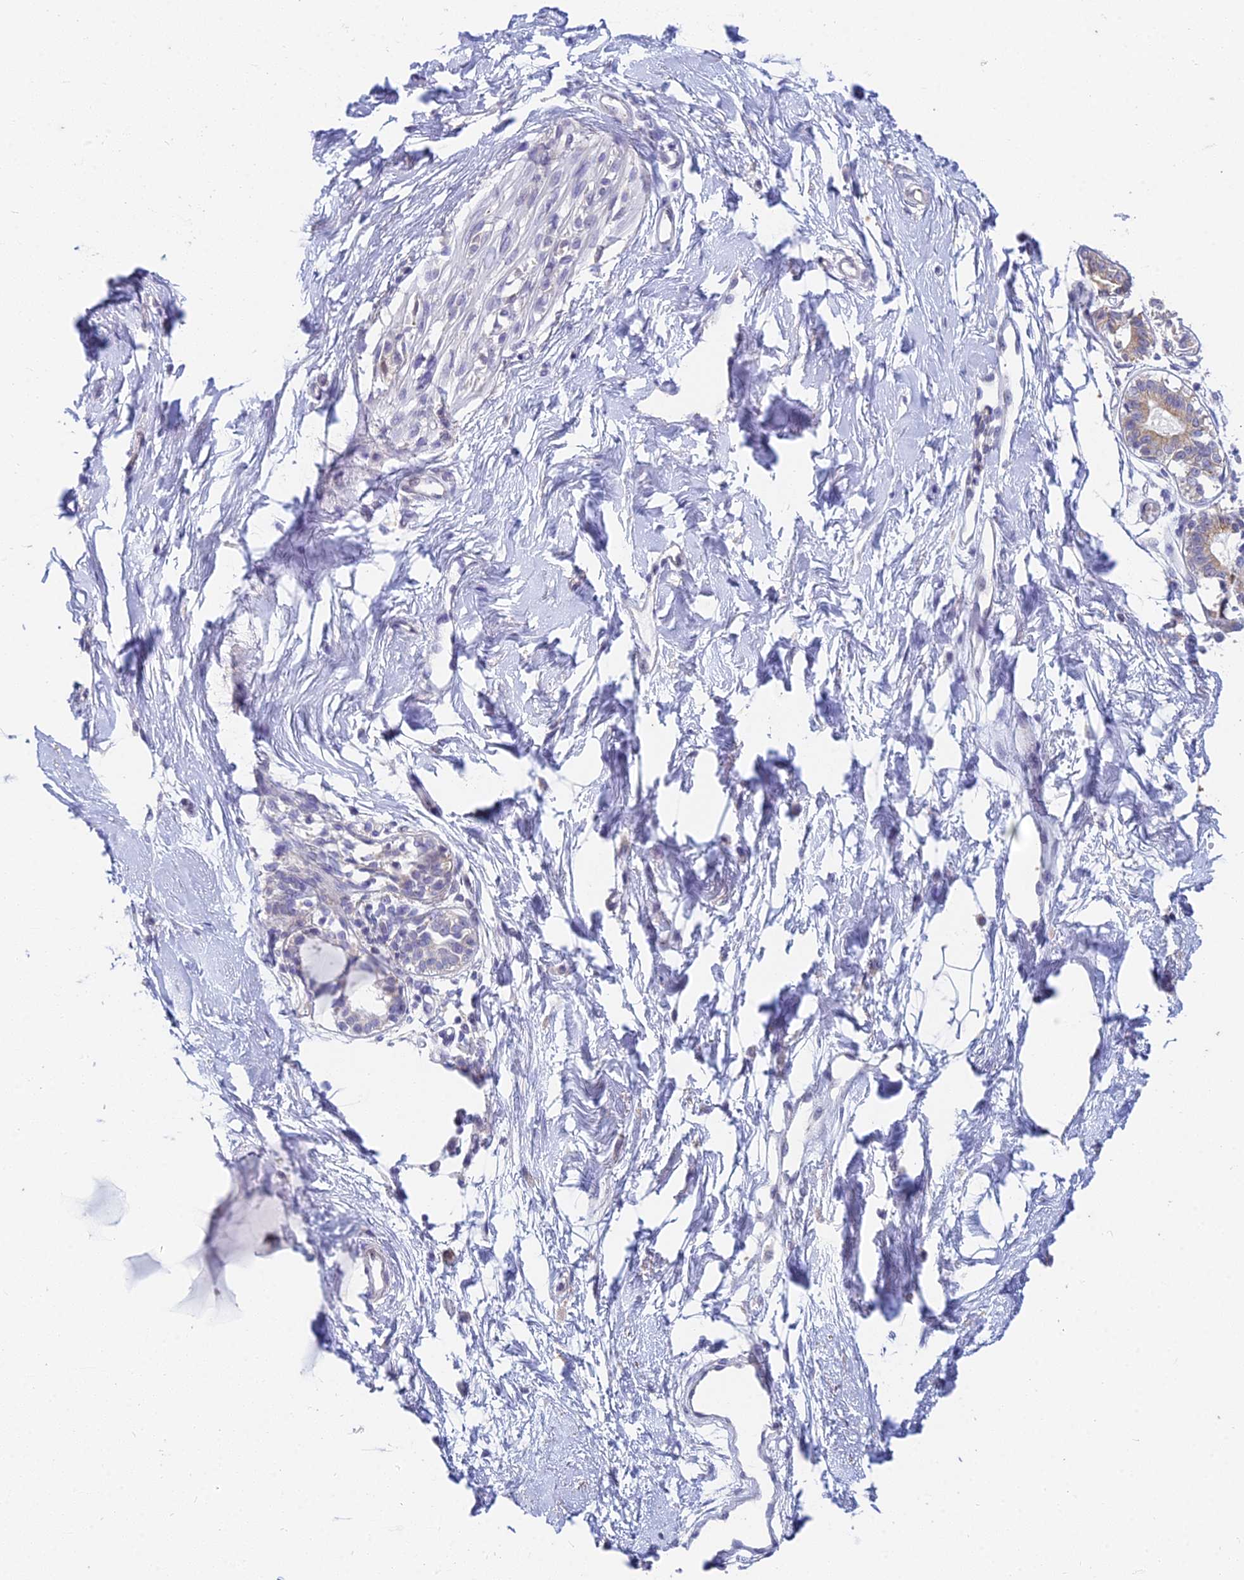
{"staining": {"intensity": "negative", "quantity": "none", "location": "none"}, "tissue": "breast", "cell_type": "Adipocytes", "image_type": "normal", "snomed": [{"axis": "morphology", "description": "Normal tissue, NOS"}, {"axis": "topography", "description": "Breast"}], "caption": "IHC micrograph of benign breast: human breast stained with DAB shows no significant protein positivity in adipocytes. Brightfield microscopy of IHC stained with DAB (brown) and hematoxylin (blue), captured at high magnification.", "gene": "EEF2KMT", "patient": {"sex": "female", "age": 45}}